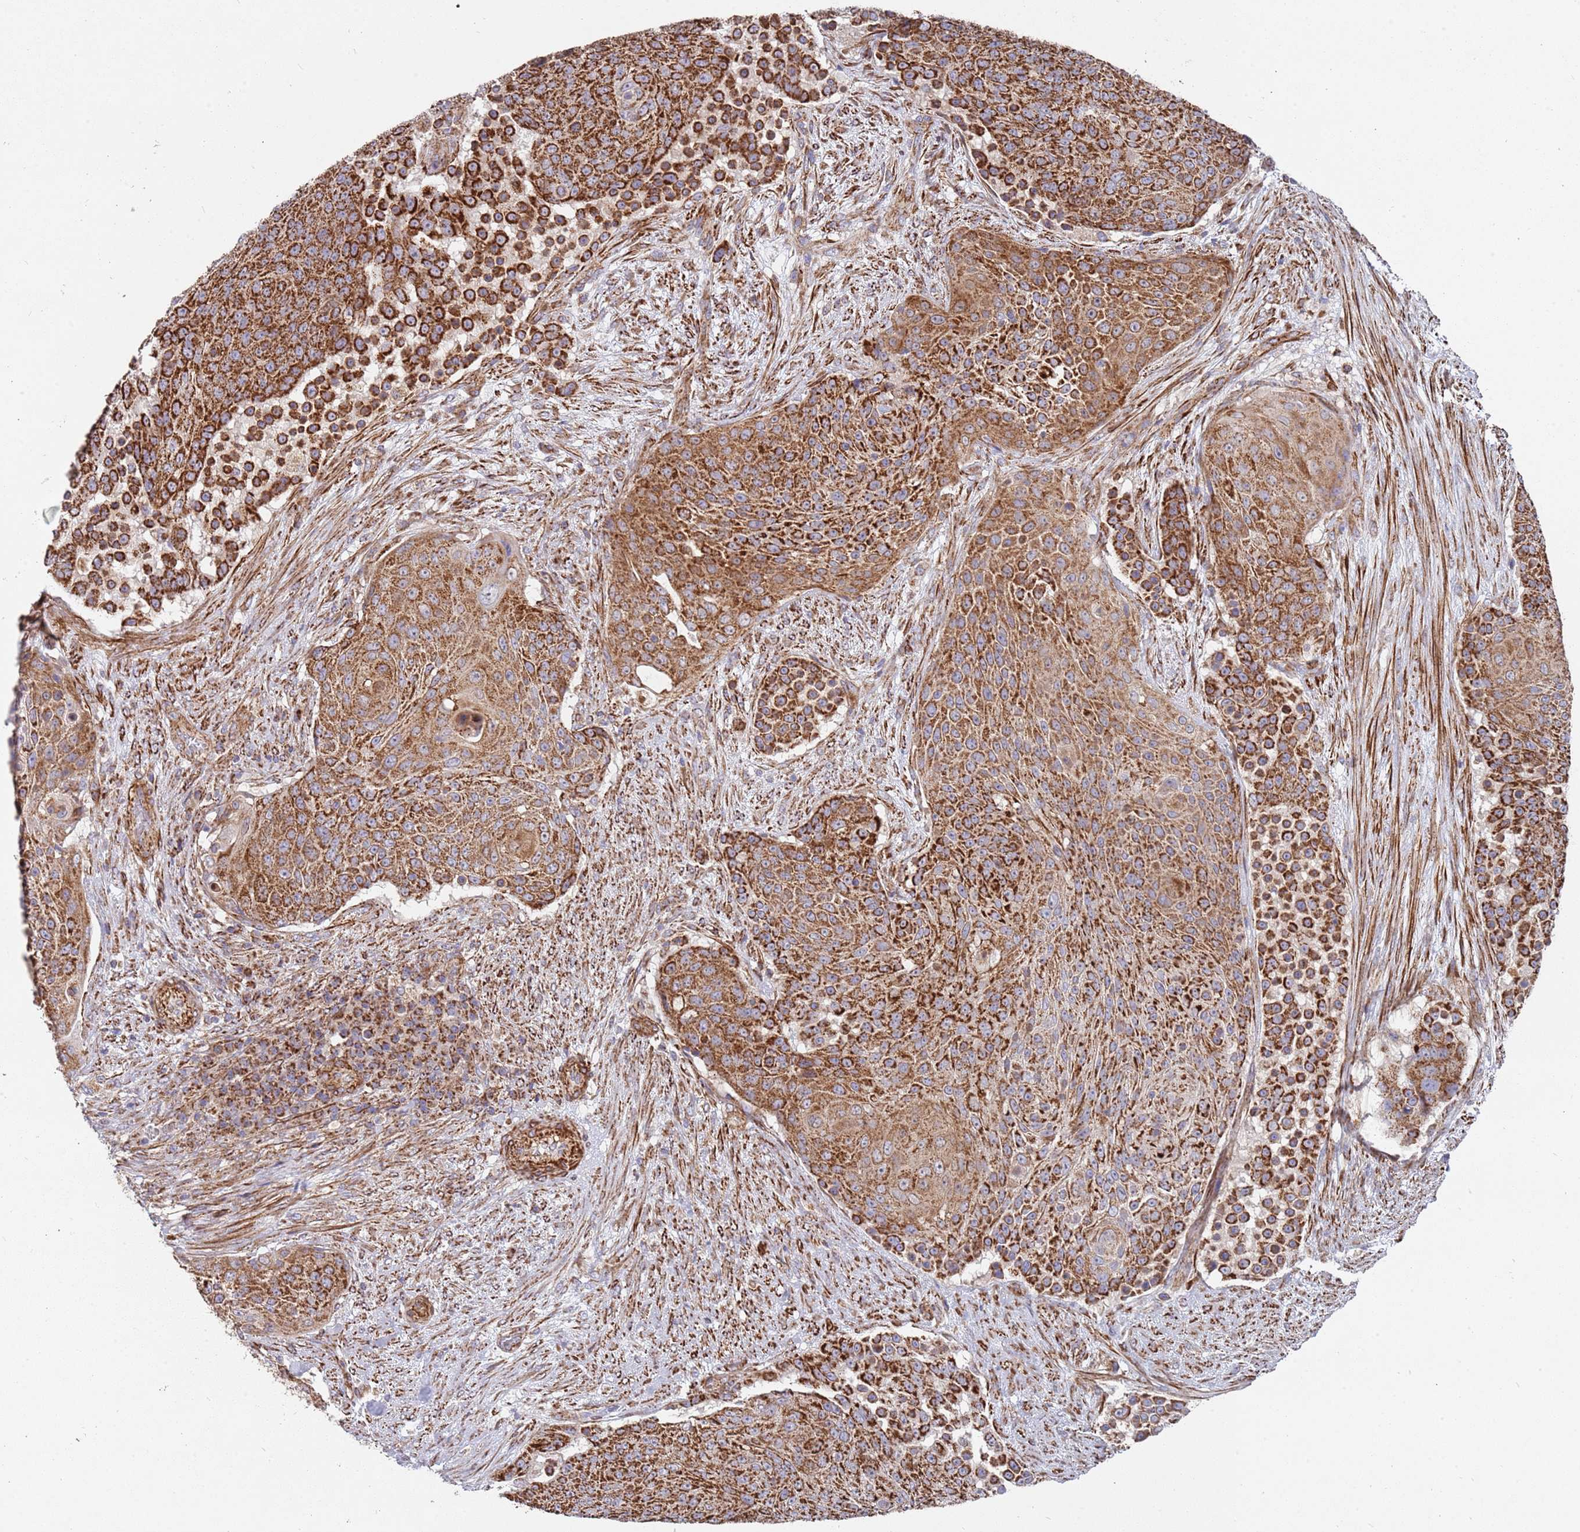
{"staining": {"intensity": "strong", "quantity": ">75%", "location": "cytoplasmic/membranous"}, "tissue": "urothelial cancer", "cell_type": "Tumor cells", "image_type": "cancer", "snomed": [{"axis": "morphology", "description": "Urothelial carcinoma, High grade"}, {"axis": "topography", "description": "Urinary bladder"}], "caption": "Urothelial carcinoma (high-grade) tissue displays strong cytoplasmic/membranous expression in approximately >75% of tumor cells, visualized by immunohistochemistry.", "gene": "WDFY3", "patient": {"sex": "female", "age": 63}}